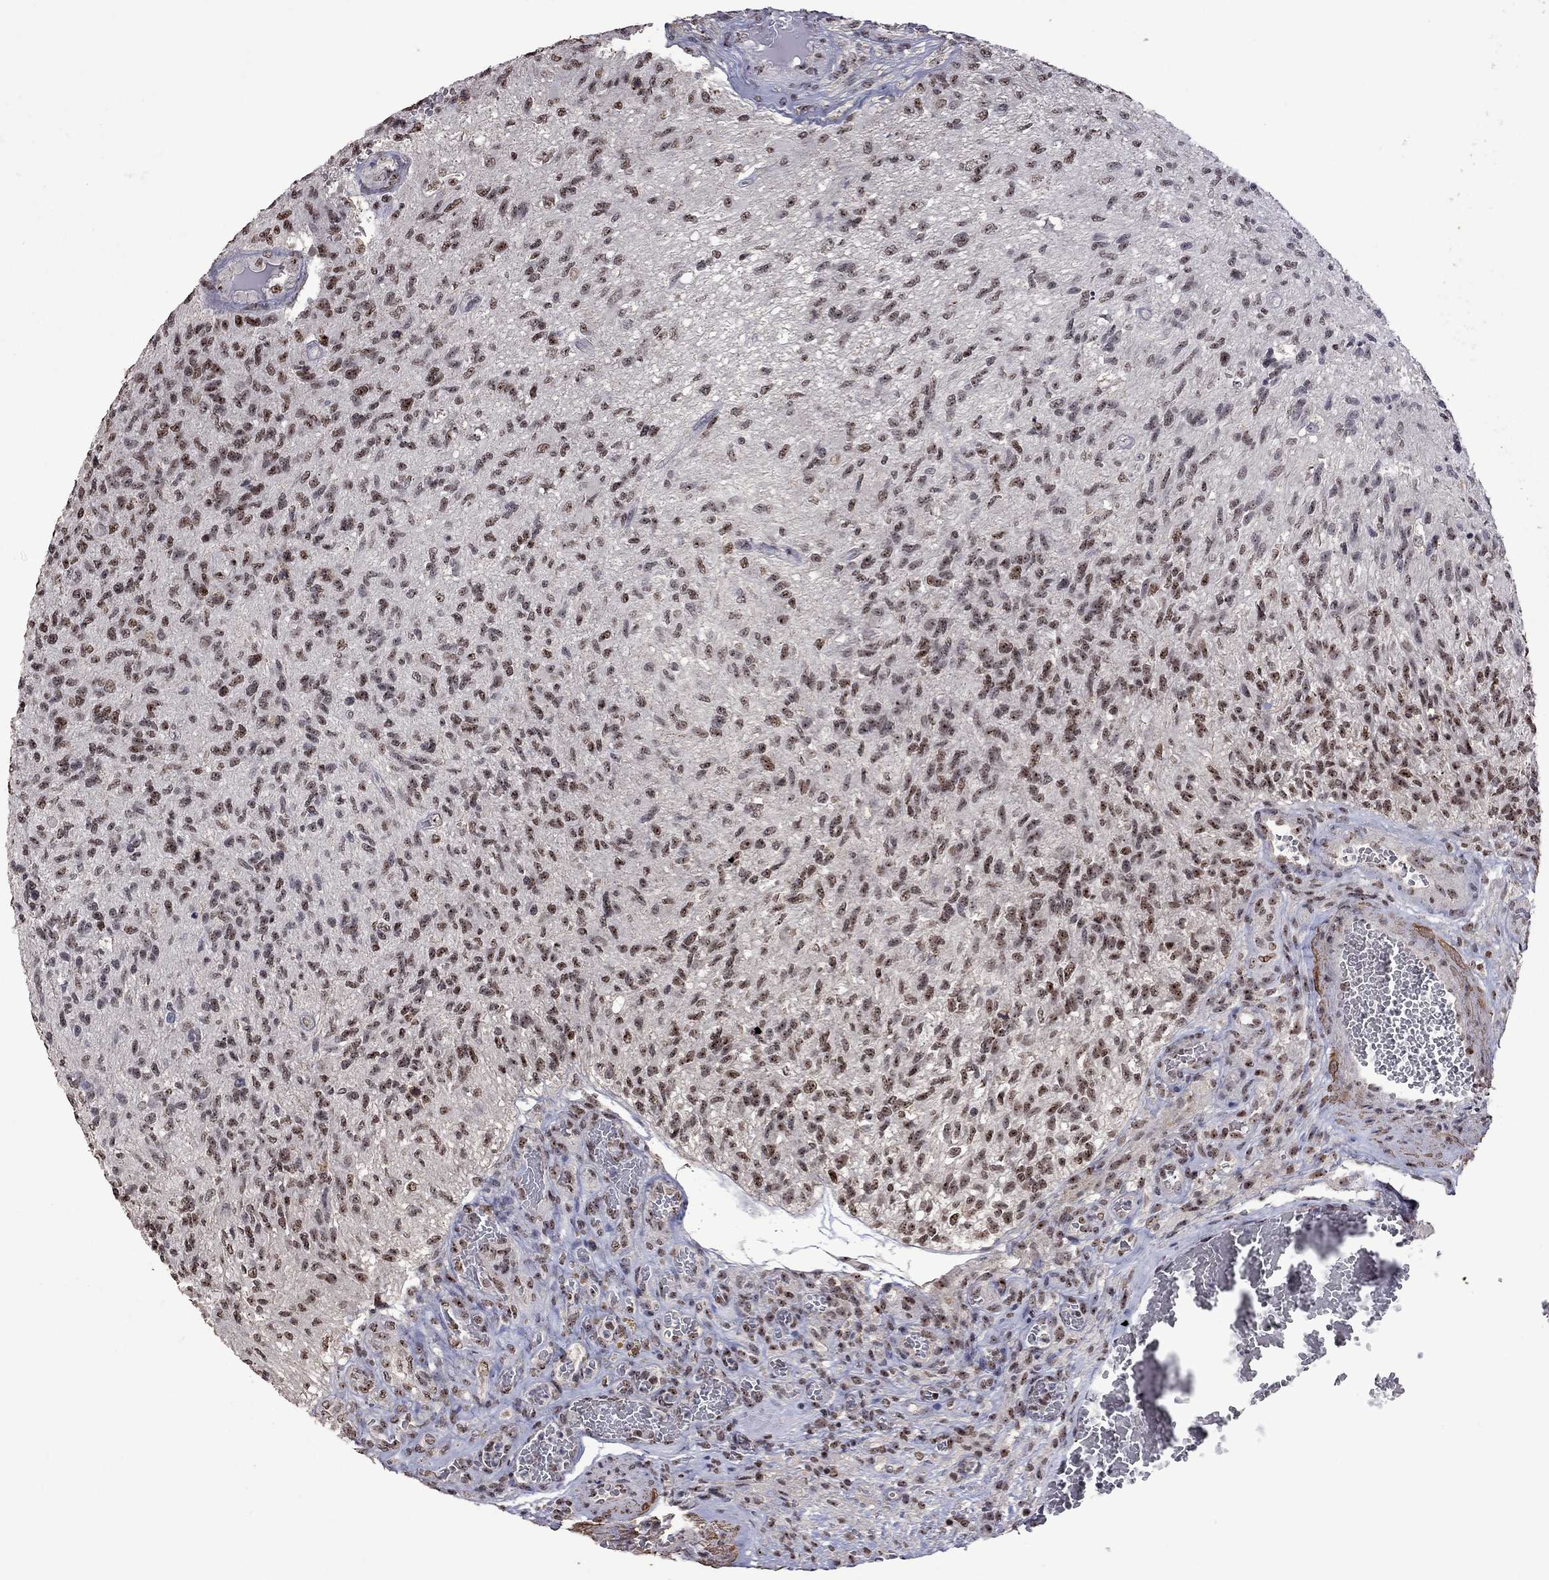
{"staining": {"intensity": "moderate", "quantity": "25%-75%", "location": "nuclear"}, "tissue": "glioma", "cell_type": "Tumor cells", "image_type": "cancer", "snomed": [{"axis": "morphology", "description": "Glioma, malignant, High grade"}, {"axis": "topography", "description": "Brain"}], "caption": "Glioma tissue reveals moderate nuclear positivity in about 25%-75% of tumor cells (DAB IHC, brown staining for protein, blue staining for nuclei).", "gene": "SPOUT1", "patient": {"sex": "male", "age": 56}}